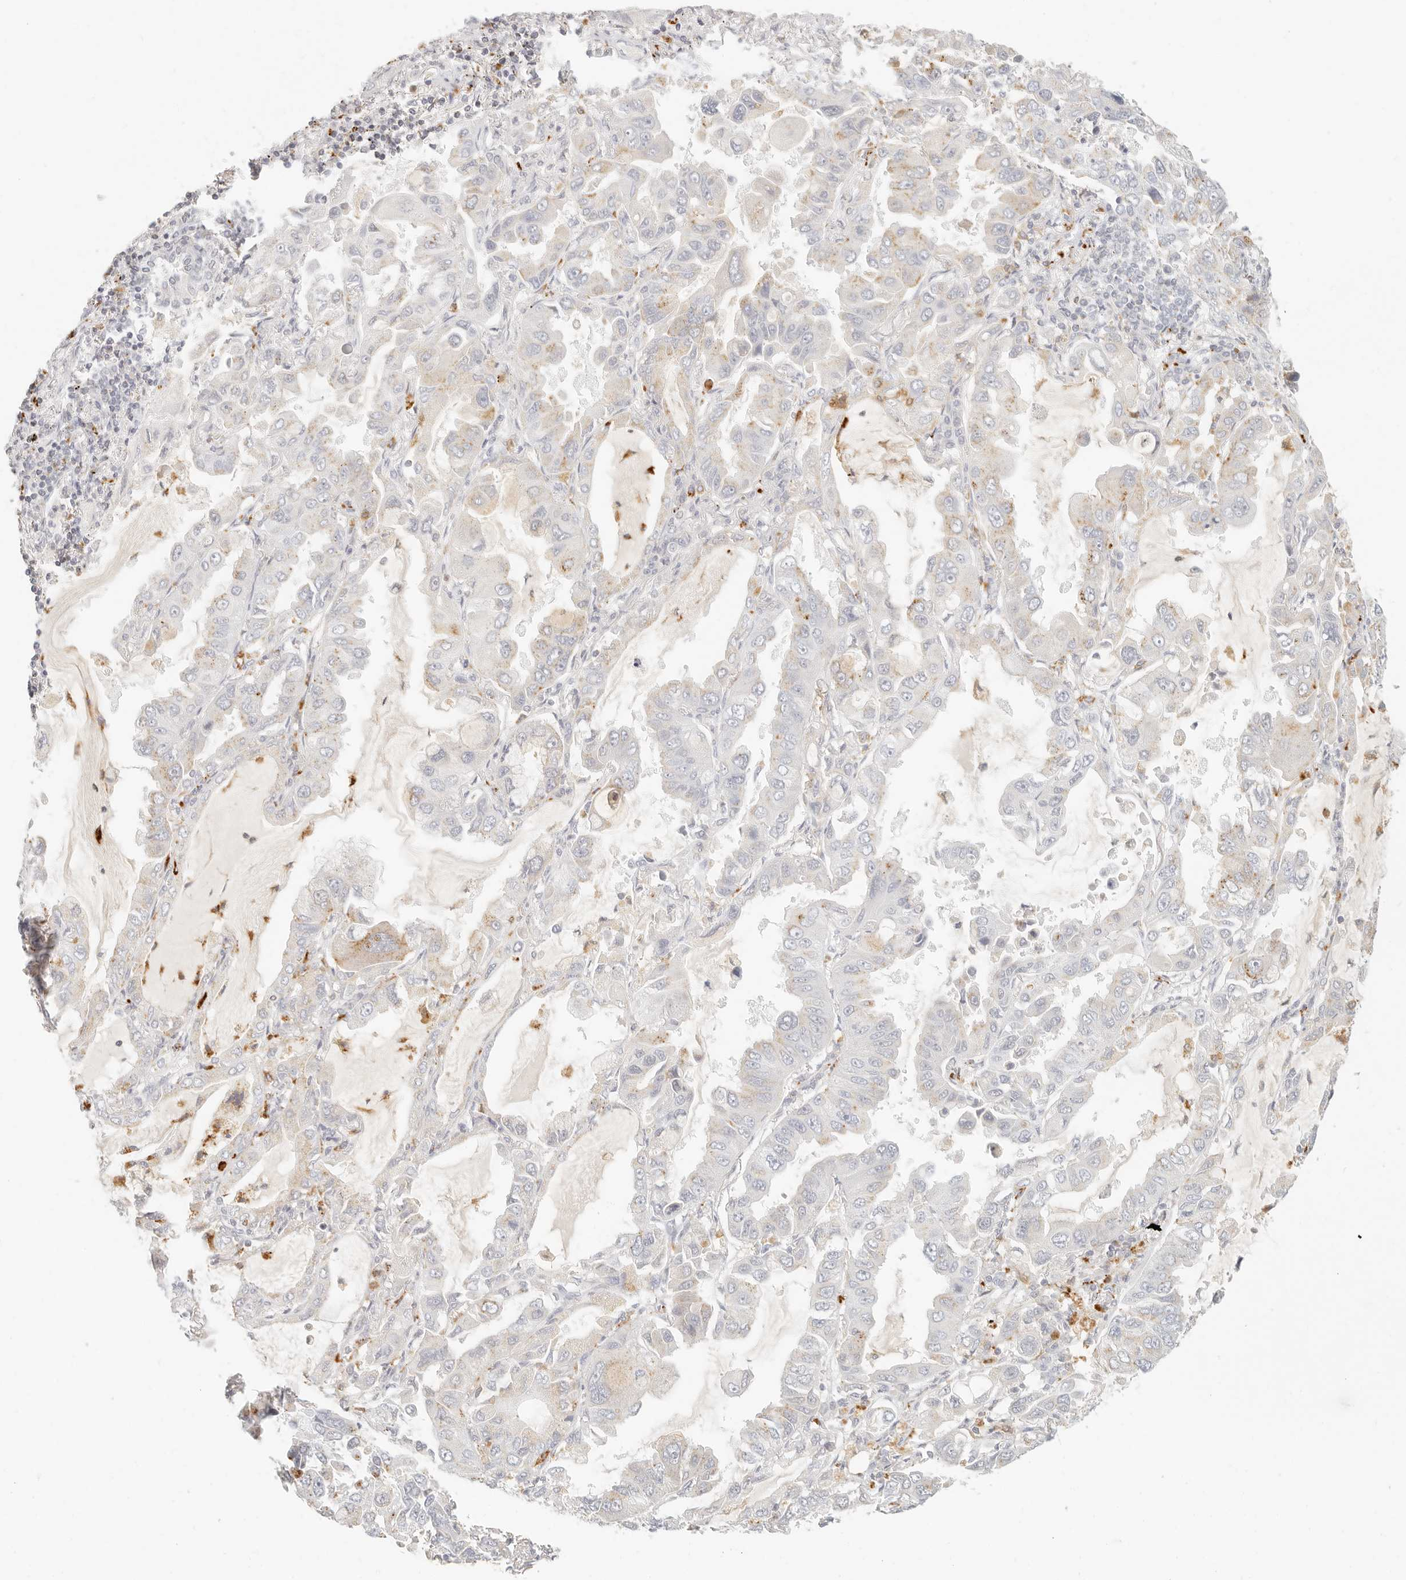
{"staining": {"intensity": "weak", "quantity": "<25%", "location": "cytoplasmic/membranous"}, "tissue": "lung cancer", "cell_type": "Tumor cells", "image_type": "cancer", "snomed": [{"axis": "morphology", "description": "Adenocarcinoma, NOS"}, {"axis": "topography", "description": "Lung"}], "caption": "A high-resolution micrograph shows immunohistochemistry staining of lung cancer (adenocarcinoma), which demonstrates no significant expression in tumor cells.", "gene": "RNASET2", "patient": {"sex": "male", "age": 64}}